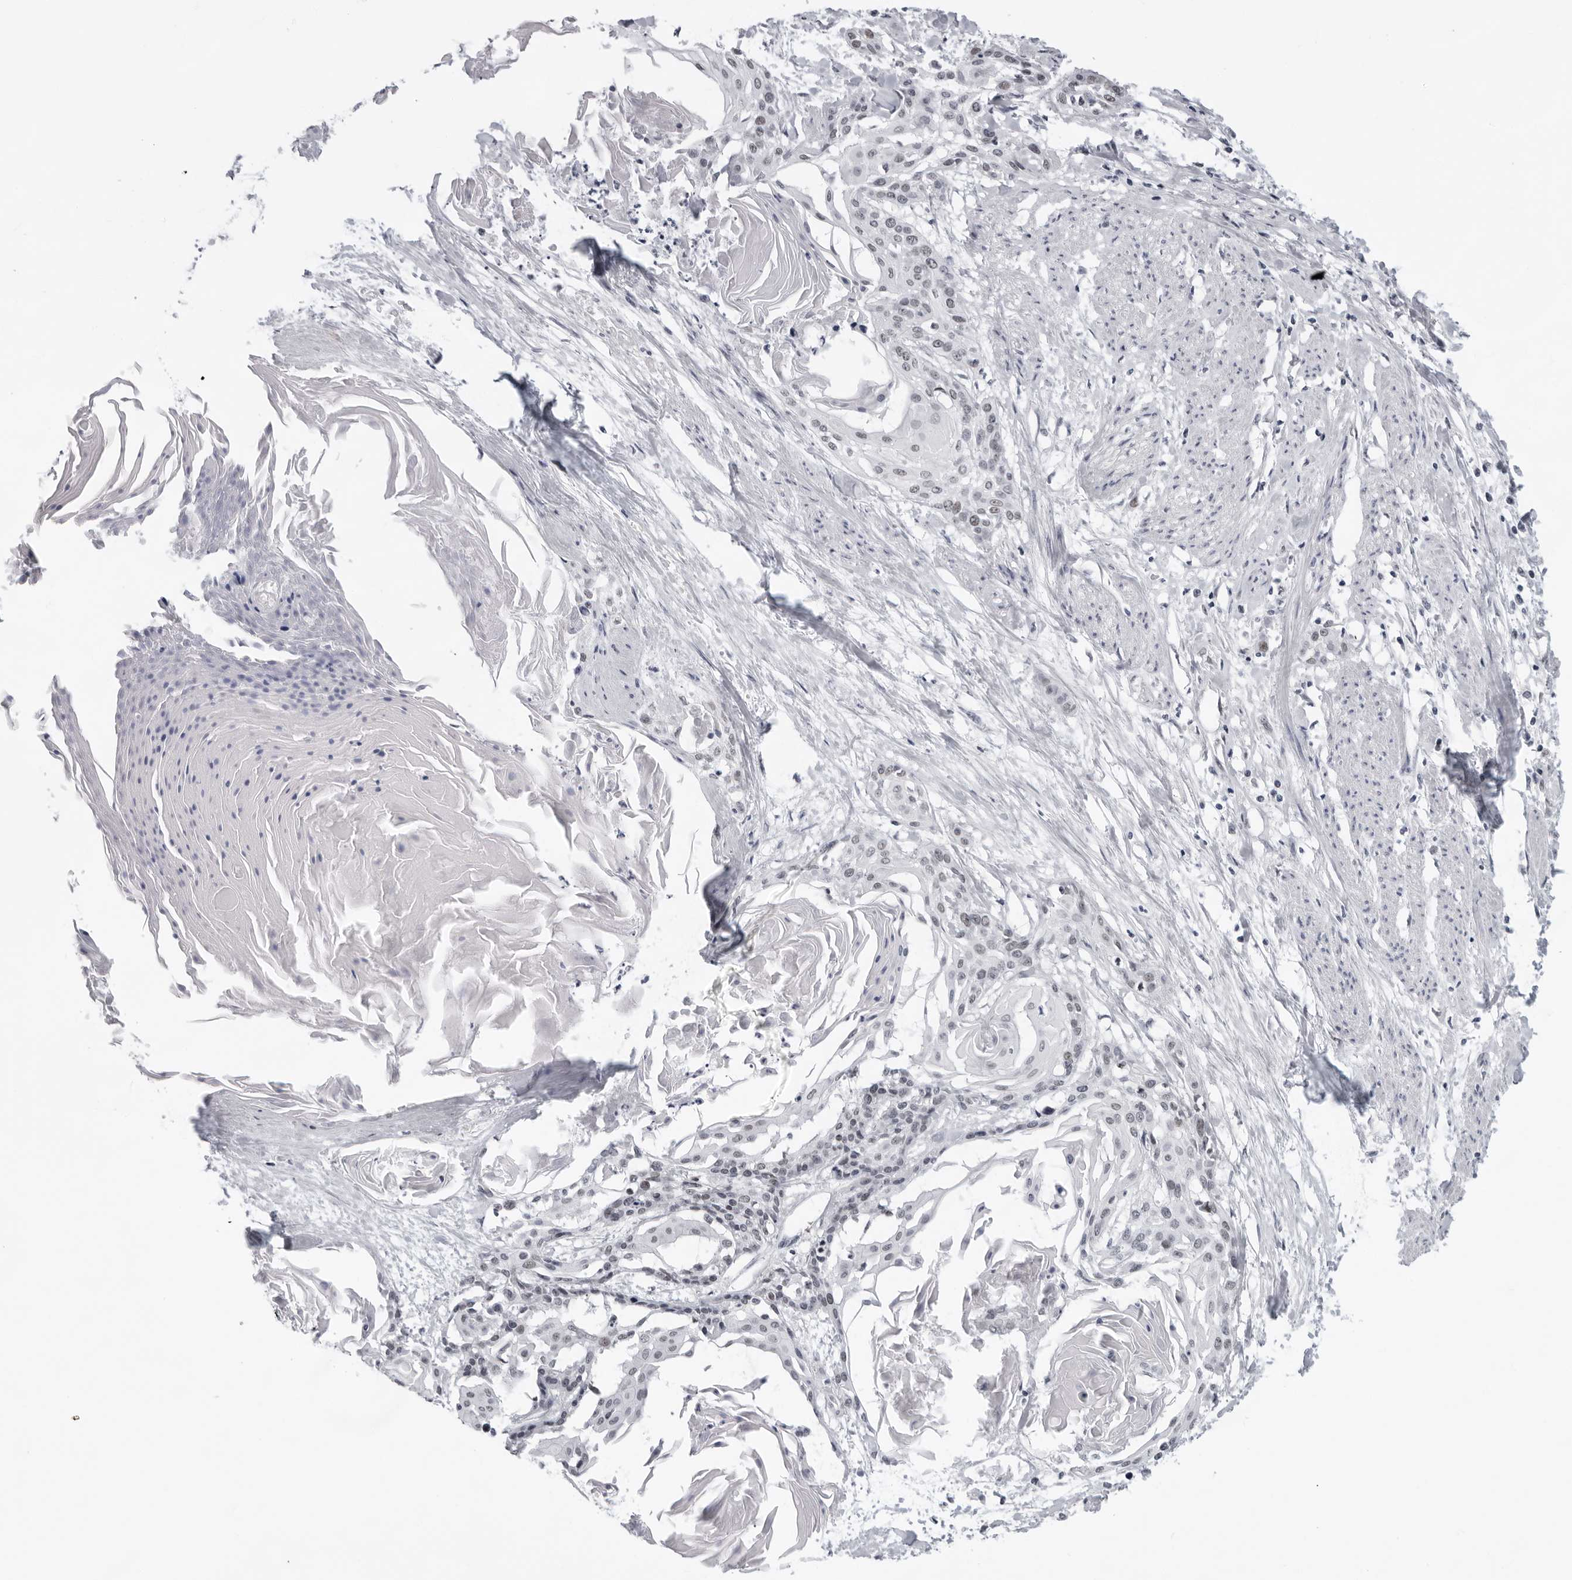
{"staining": {"intensity": "weak", "quantity": "25%-75%", "location": "nuclear"}, "tissue": "cervical cancer", "cell_type": "Tumor cells", "image_type": "cancer", "snomed": [{"axis": "morphology", "description": "Squamous cell carcinoma, NOS"}, {"axis": "topography", "description": "Cervix"}], "caption": "High-magnification brightfield microscopy of cervical cancer stained with DAB (3,3'-diaminobenzidine) (brown) and counterstained with hematoxylin (blue). tumor cells exhibit weak nuclear positivity is present in approximately25%-75% of cells.", "gene": "USP1", "patient": {"sex": "female", "age": 57}}